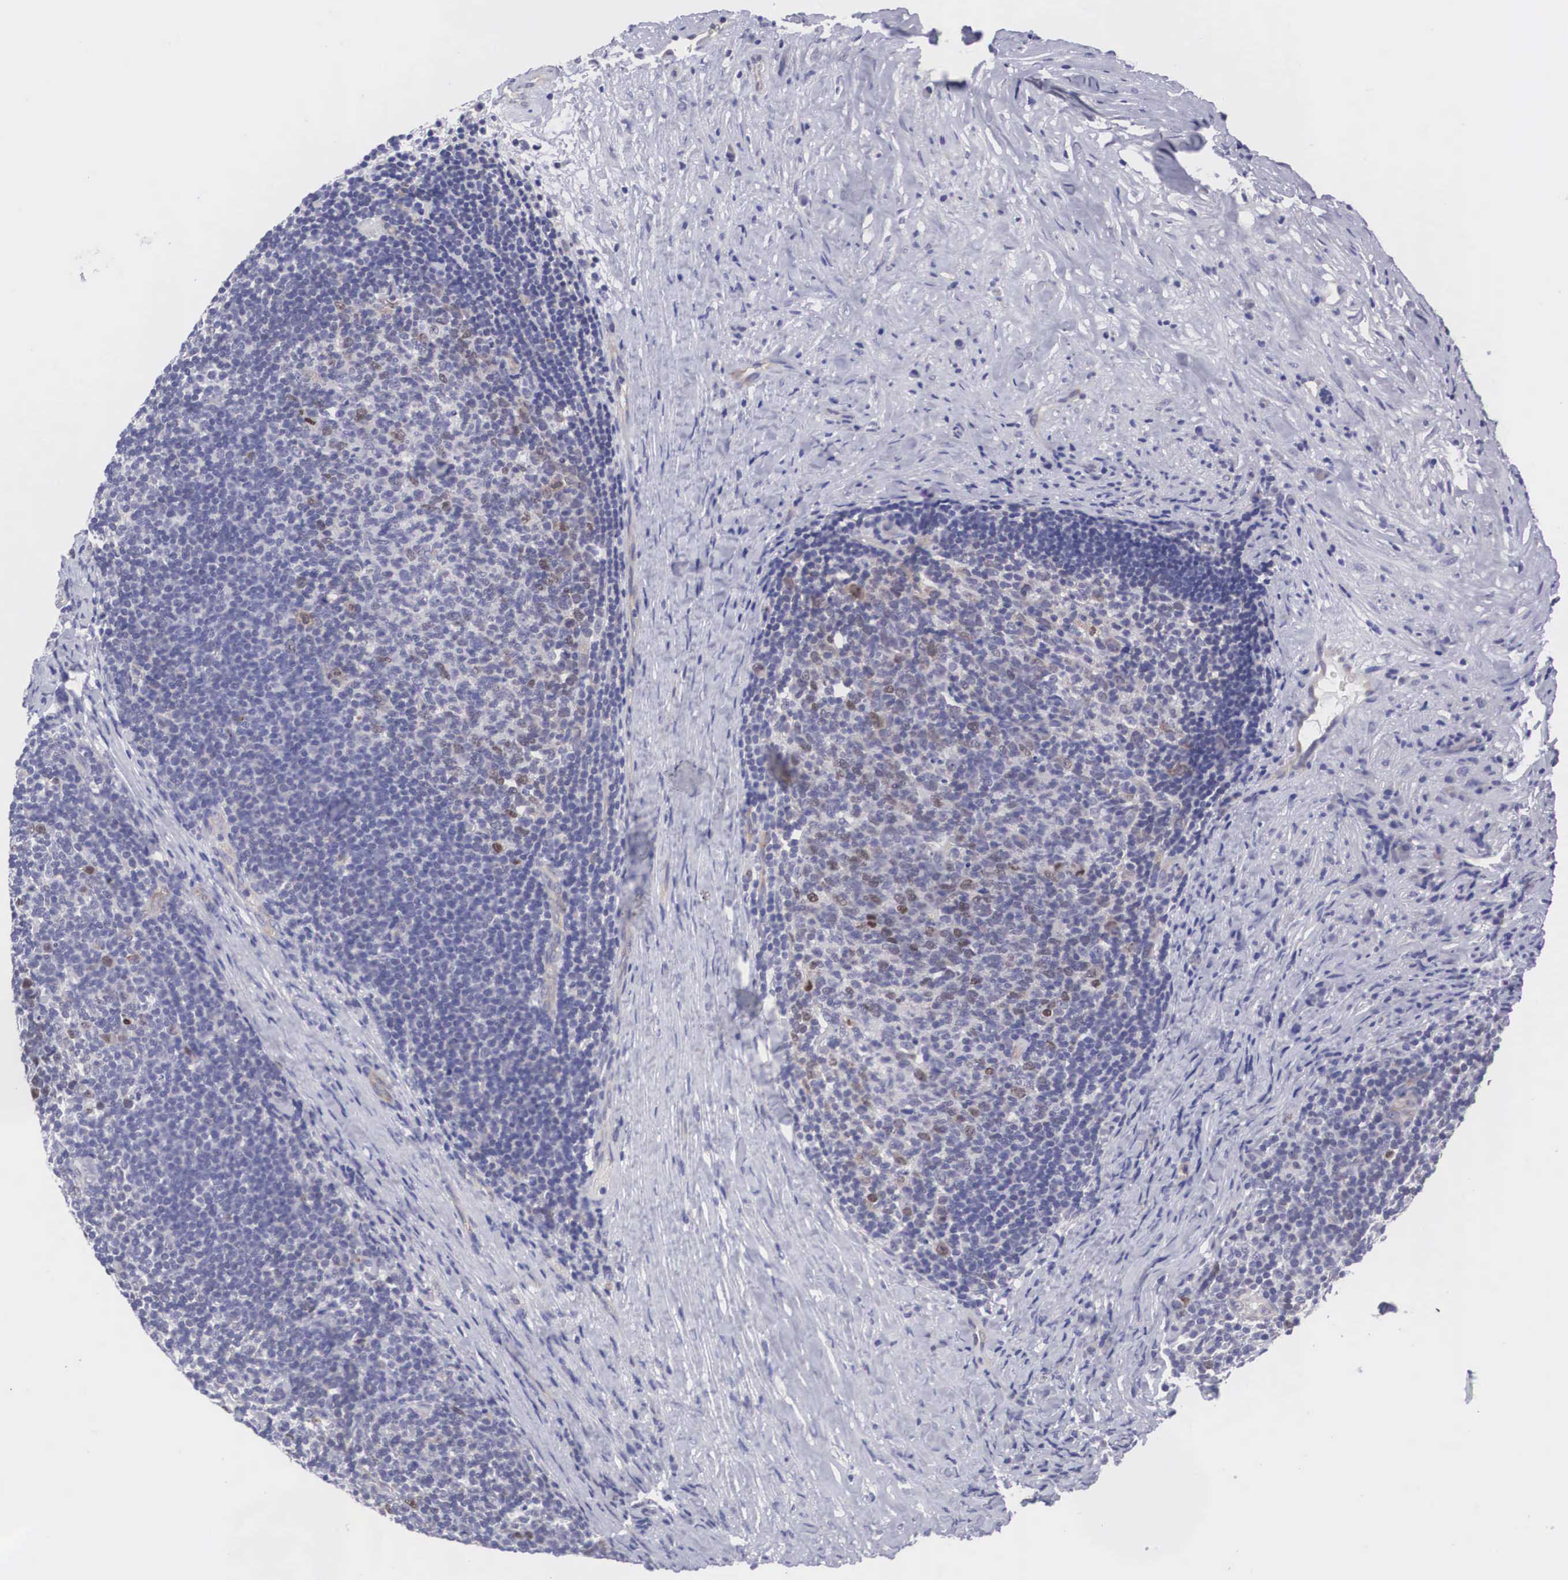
{"staining": {"intensity": "negative", "quantity": "none", "location": "none"}, "tissue": "lymphoma", "cell_type": "Tumor cells", "image_type": "cancer", "snomed": [{"axis": "morphology", "description": "Malignant lymphoma, non-Hodgkin's type, Low grade"}, {"axis": "topography", "description": "Lymph node"}], "caption": "This is an immunohistochemistry photomicrograph of lymphoma. There is no staining in tumor cells.", "gene": "MAST4", "patient": {"sex": "male", "age": 74}}